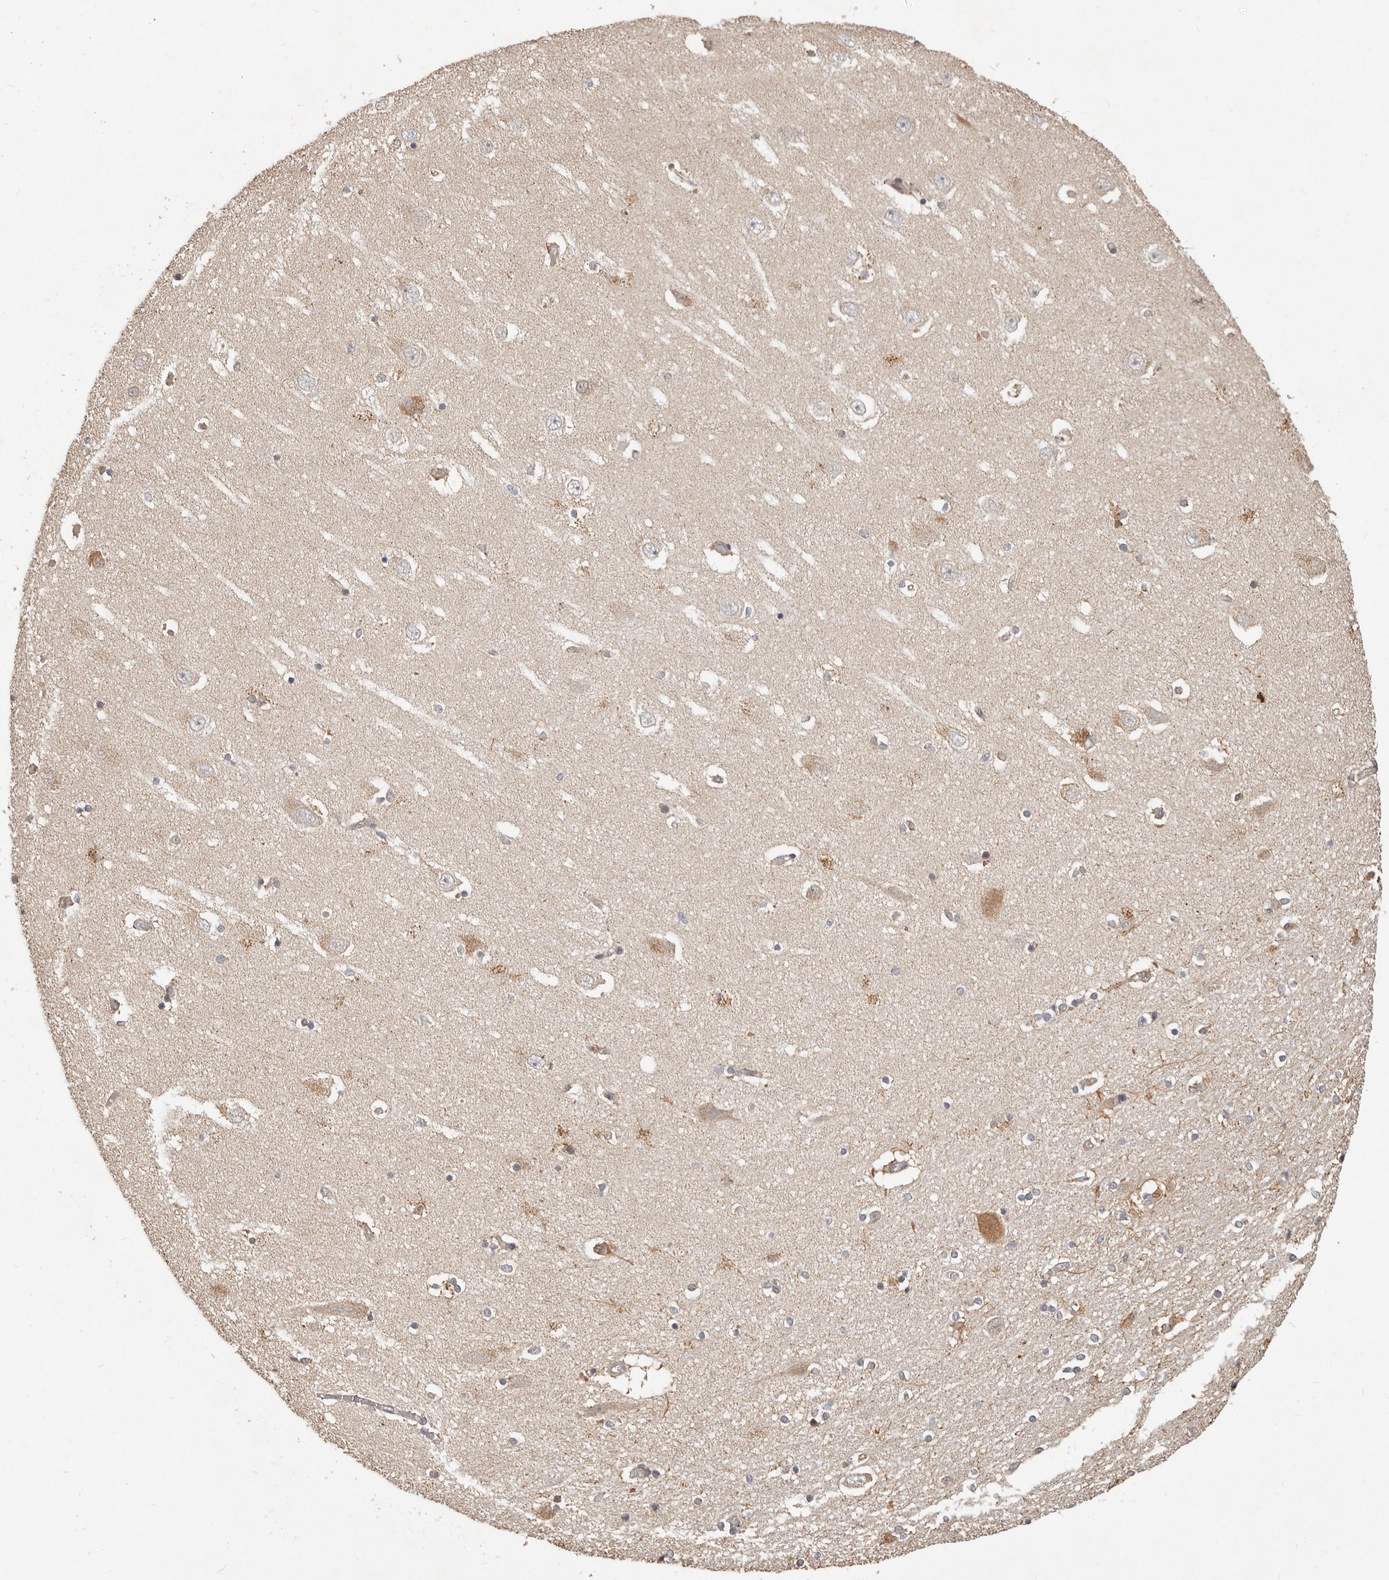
{"staining": {"intensity": "negative", "quantity": "none", "location": "none"}, "tissue": "hippocampus", "cell_type": "Glial cells", "image_type": "normal", "snomed": [{"axis": "morphology", "description": "Normal tissue, NOS"}, {"axis": "topography", "description": "Hippocampus"}], "caption": "Immunohistochemistry (IHC) histopathology image of benign hippocampus: human hippocampus stained with DAB (3,3'-diaminobenzidine) reveals no significant protein staining in glial cells.", "gene": "MTFR2", "patient": {"sex": "female", "age": 54}}